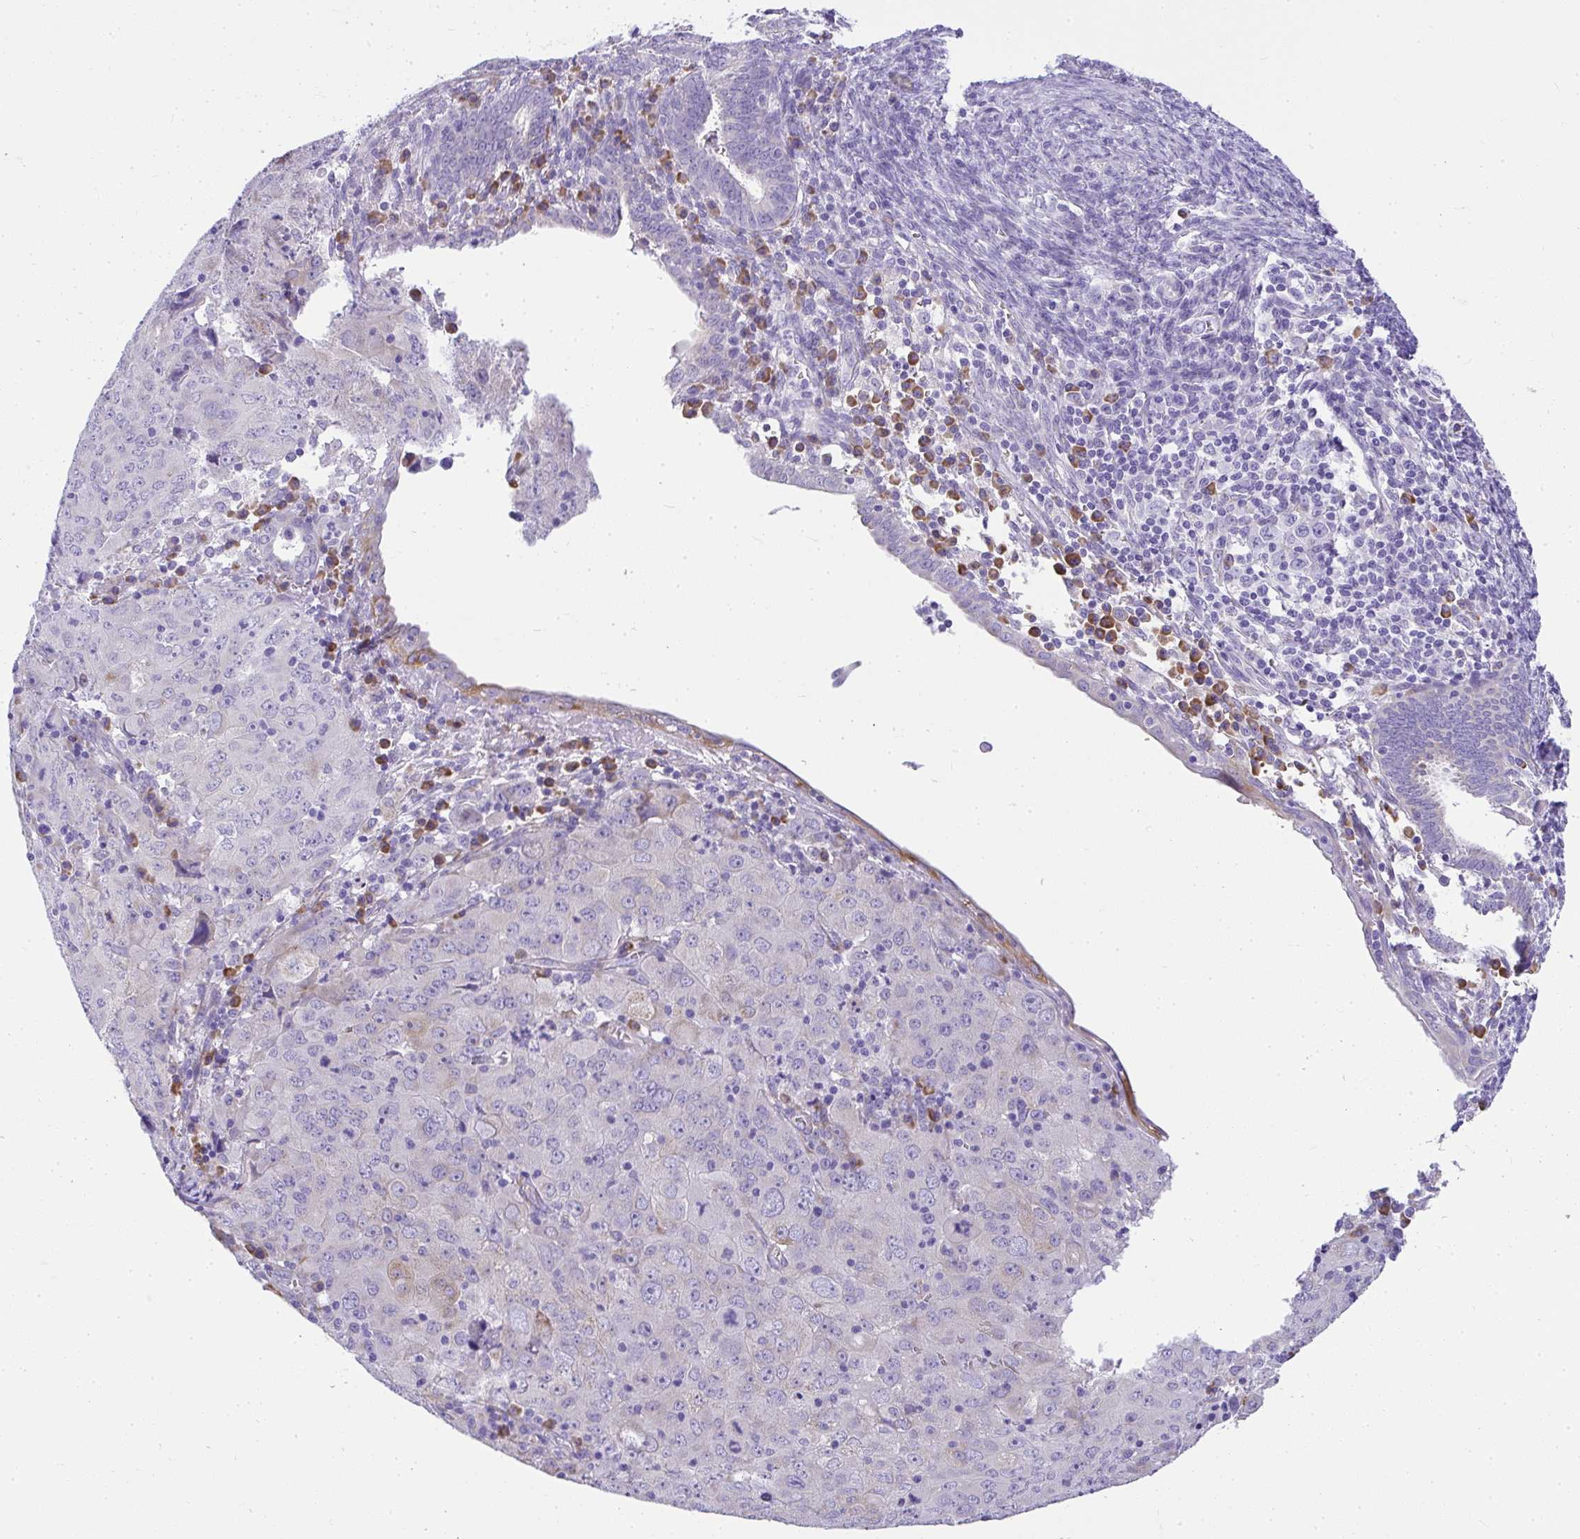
{"staining": {"intensity": "negative", "quantity": "none", "location": "none"}, "tissue": "cervical cancer", "cell_type": "Tumor cells", "image_type": "cancer", "snomed": [{"axis": "morphology", "description": "Adenocarcinoma, NOS"}, {"axis": "topography", "description": "Cervix"}], "caption": "Immunohistochemistry (IHC) photomicrograph of neoplastic tissue: cervical cancer (adenocarcinoma) stained with DAB shows no significant protein expression in tumor cells. (IHC, brightfield microscopy, high magnification).", "gene": "ADRA2C", "patient": {"sex": "female", "age": 56}}